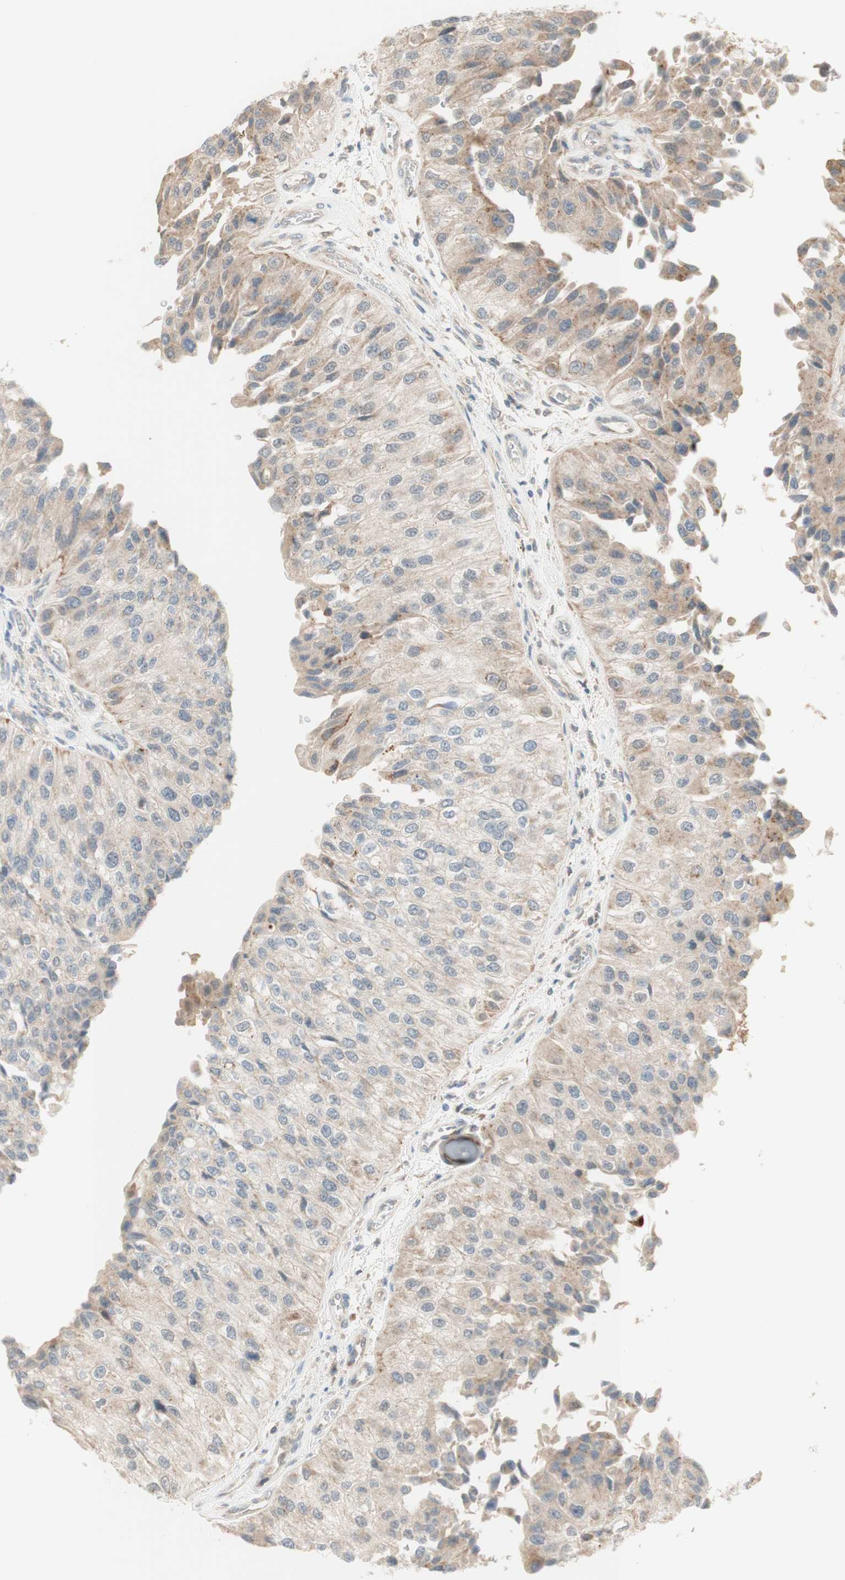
{"staining": {"intensity": "weak", "quantity": ">75%", "location": "cytoplasmic/membranous"}, "tissue": "urothelial cancer", "cell_type": "Tumor cells", "image_type": "cancer", "snomed": [{"axis": "morphology", "description": "Urothelial carcinoma, High grade"}, {"axis": "topography", "description": "Kidney"}, {"axis": "topography", "description": "Urinary bladder"}], "caption": "Tumor cells demonstrate low levels of weak cytoplasmic/membranous staining in approximately >75% of cells in high-grade urothelial carcinoma.", "gene": "GAPT", "patient": {"sex": "male", "age": 77}}